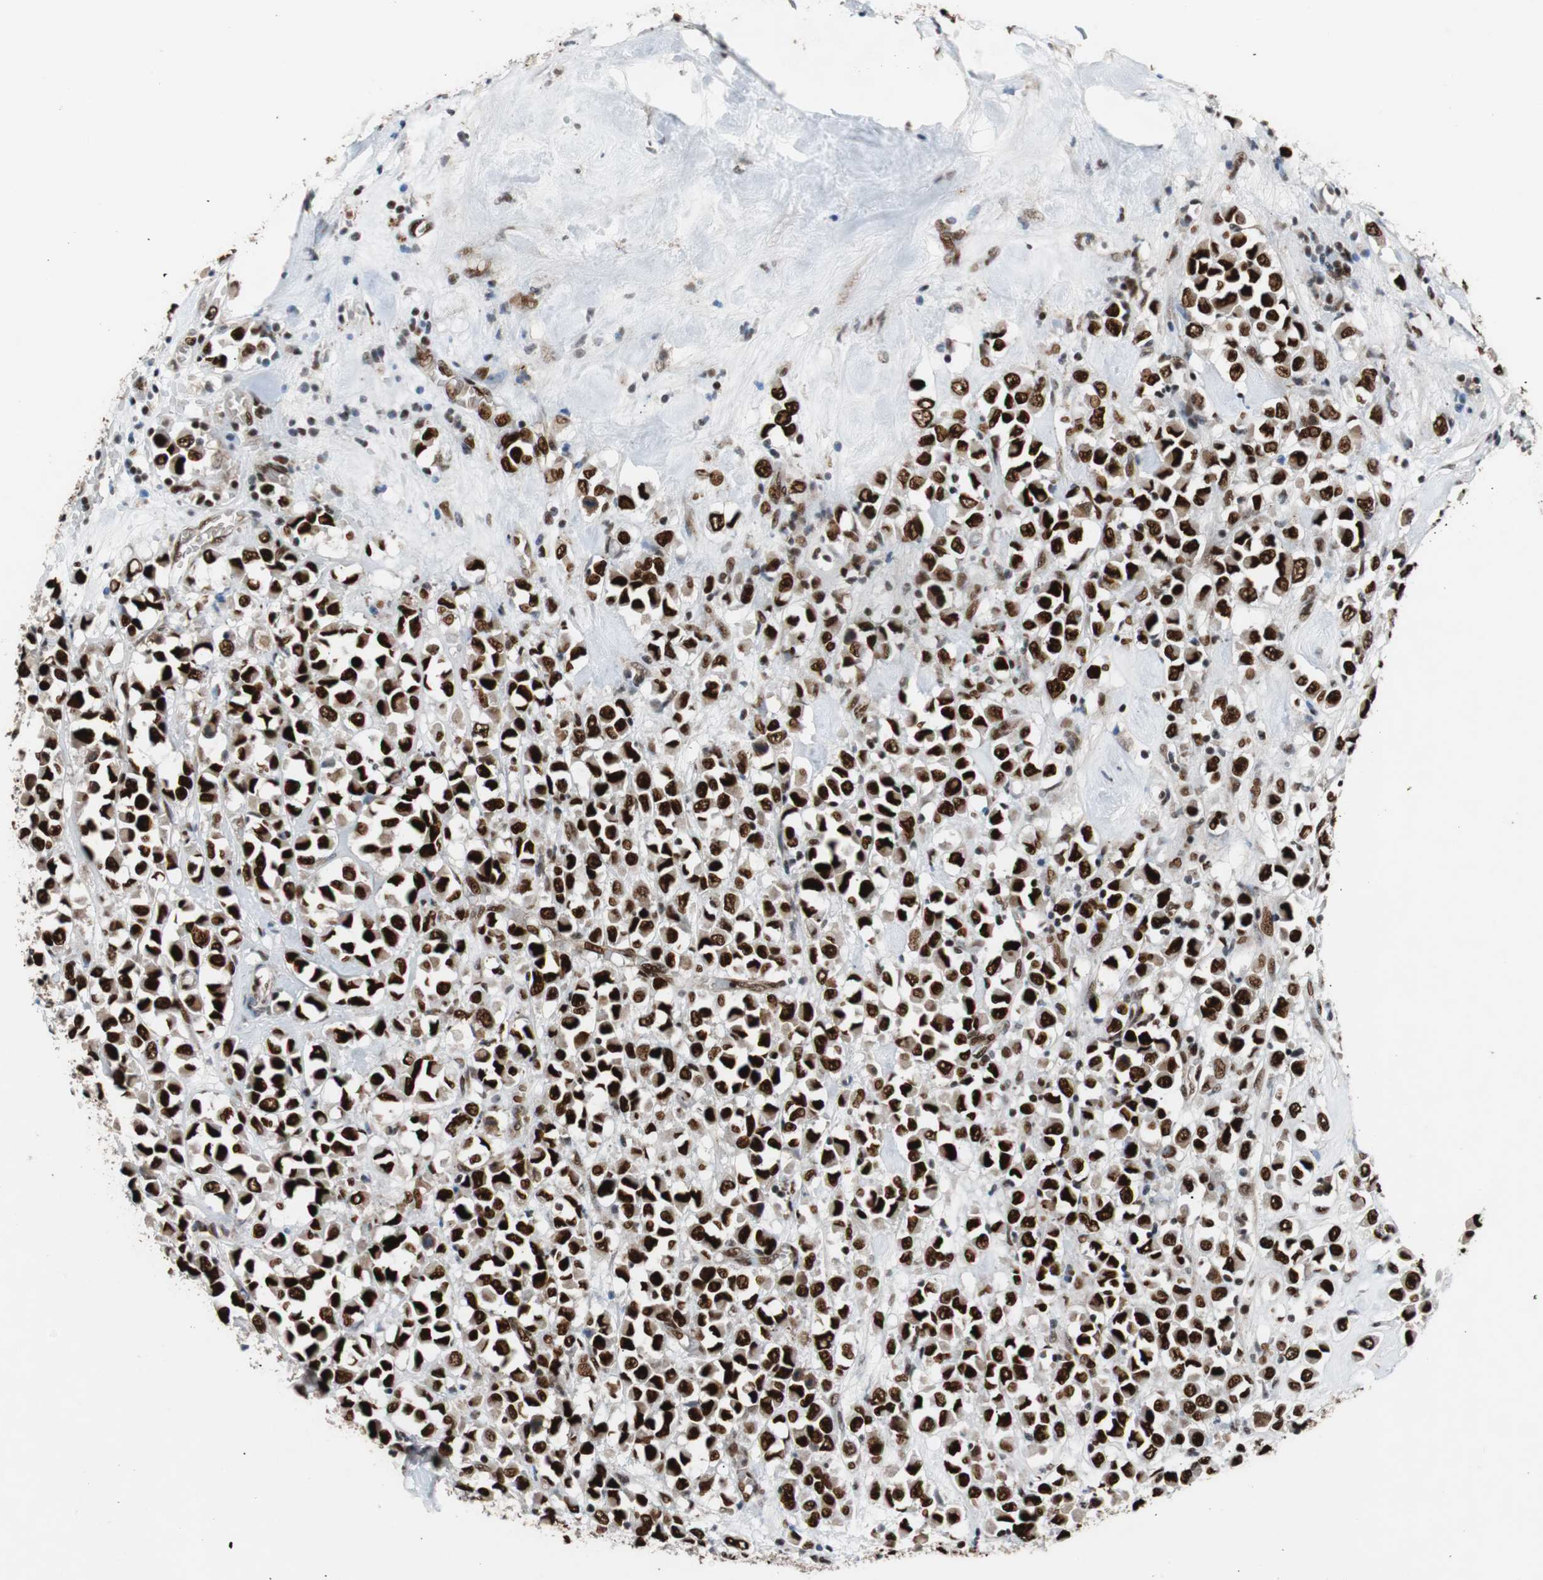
{"staining": {"intensity": "strong", "quantity": ">75%", "location": "nuclear"}, "tissue": "breast cancer", "cell_type": "Tumor cells", "image_type": "cancer", "snomed": [{"axis": "morphology", "description": "Duct carcinoma"}, {"axis": "topography", "description": "Breast"}], "caption": "Tumor cells reveal strong nuclear staining in approximately >75% of cells in breast cancer.", "gene": "NBL1", "patient": {"sex": "female", "age": 61}}